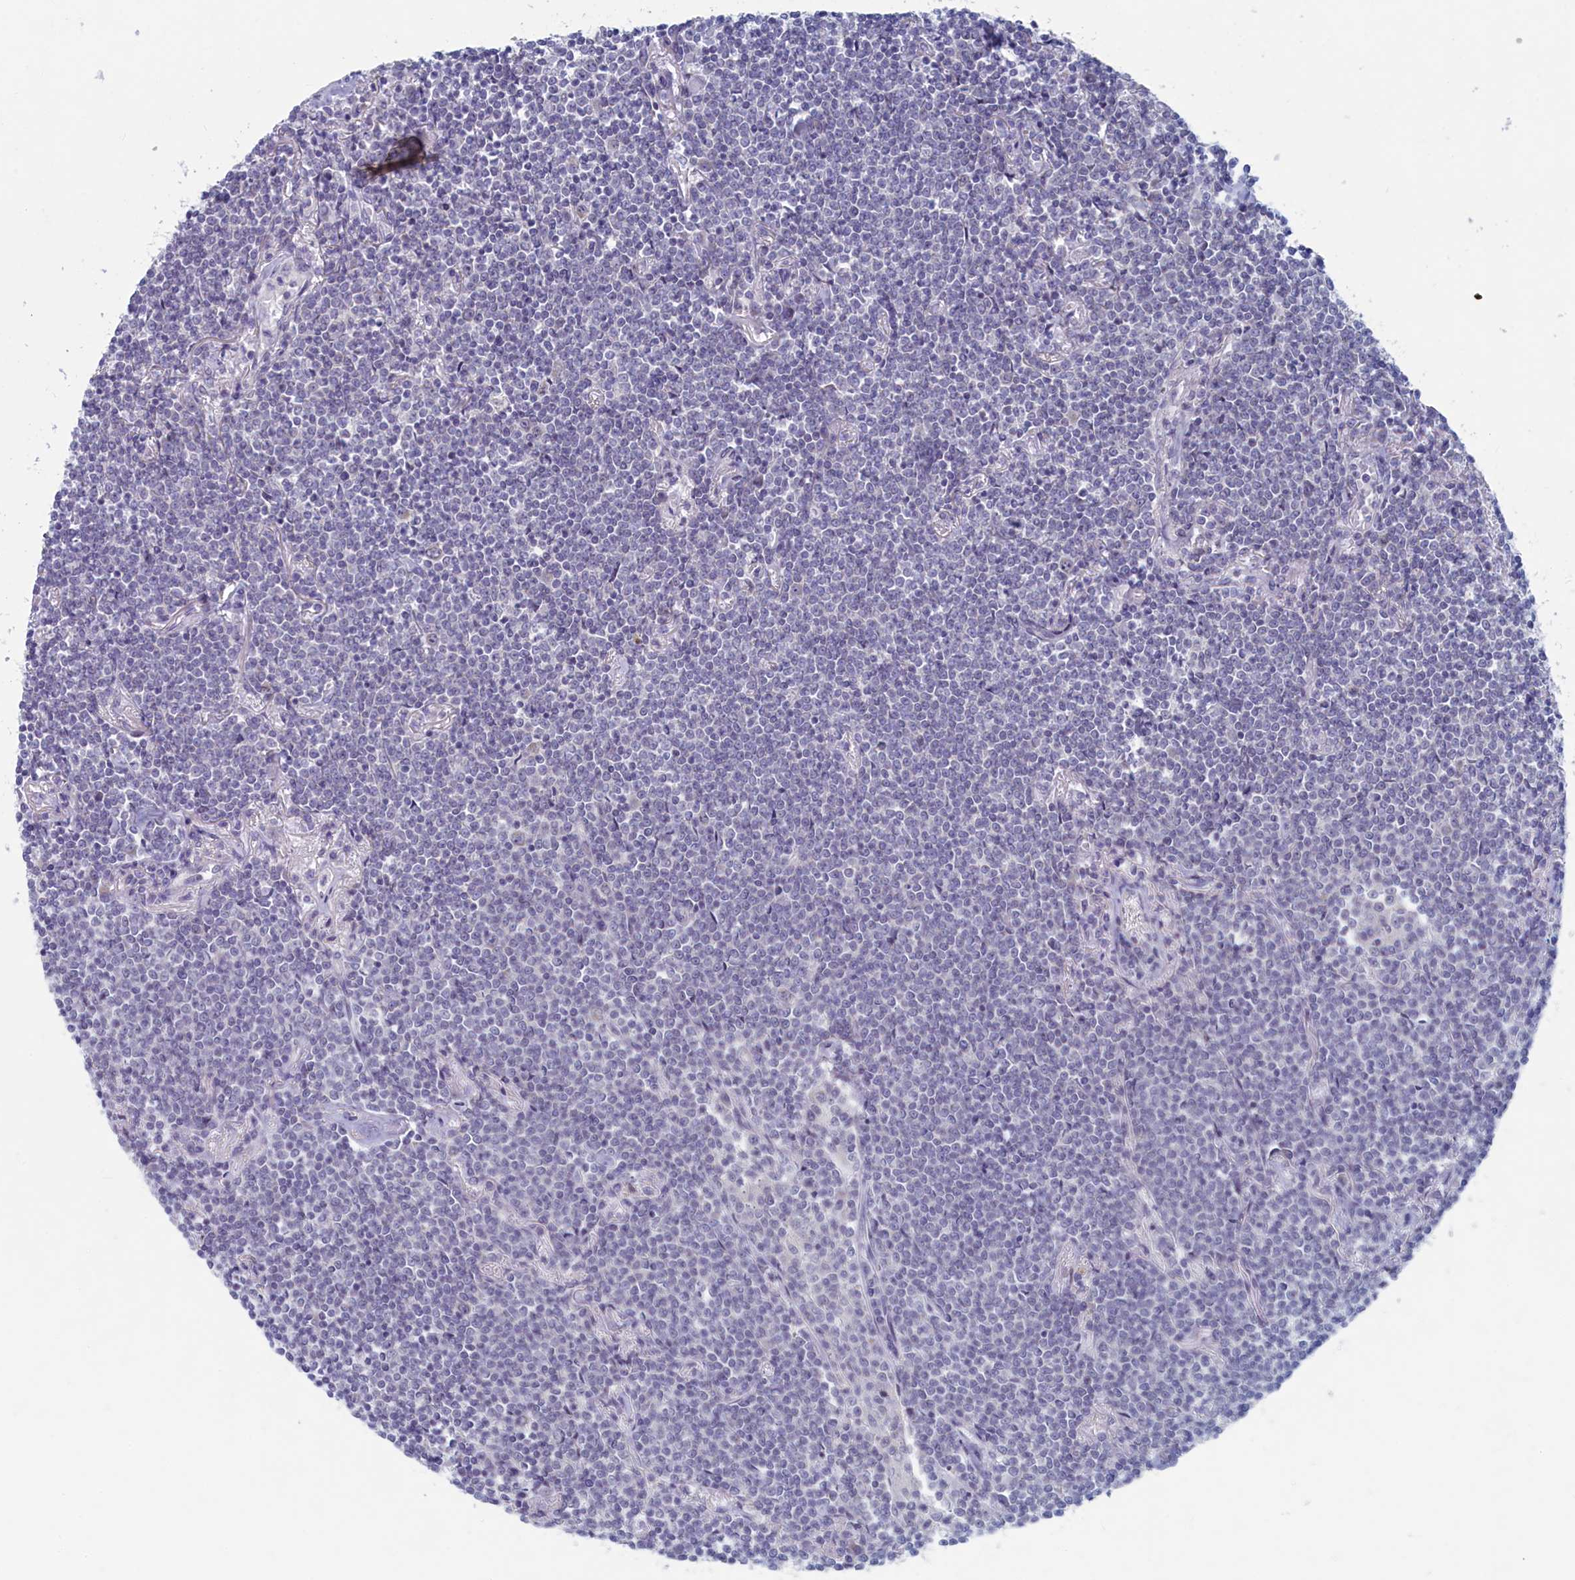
{"staining": {"intensity": "negative", "quantity": "none", "location": "none"}, "tissue": "lymphoma", "cell_type": "Tumor cells", "image_type": "cancer", "snomed": [{"axis": "morphology", "description": "Malignant lymphoma, non-Hodgkin's type, Low grade"}, {"axis": "topography", "description": "Lung"}], "caption": "An immunohistochemistry micrograph of lymphoma is shown. There is no staining in tumor cells of lymphoma.", "gene": "WDR76", "patient": {"sex": "female", "age": 71}}